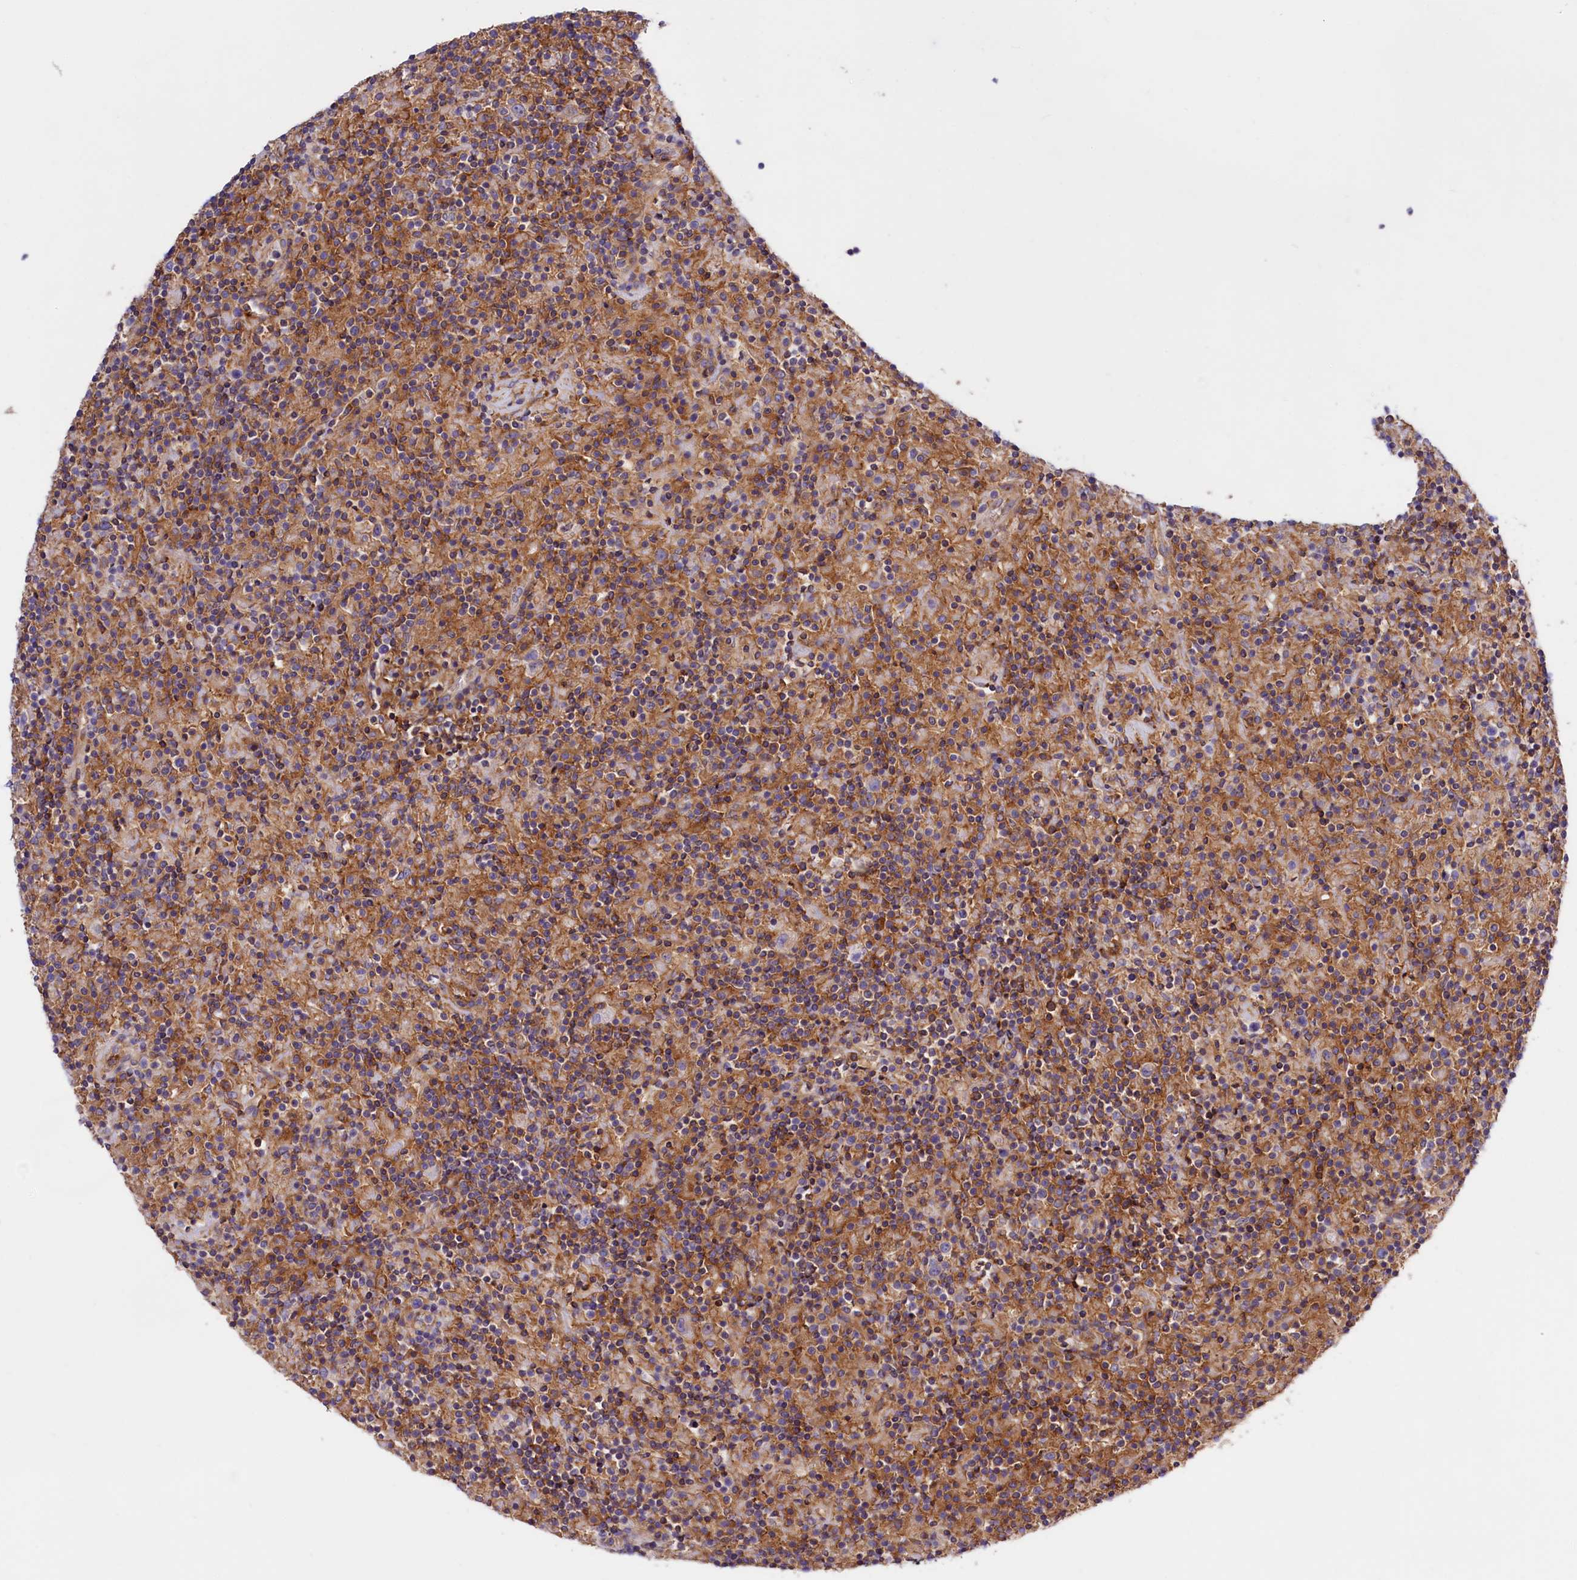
{"staining": {"intensity": "negative", "quantity": "none", "location": "none"}, "tissue": "lymphoma", "cell_type": "Tumor cells", "image_type": "cancer", "snomed": [{"axis": "morphology", "description": "Hodgkin's disease, NOS"}, {"axis": "topography", "description": "Lymph node"}], "caption": "Tumor cells are negative for brown protein staining in lymphoma. (DAB IHC, high magnification).", "gene": "ANO6", "patient": {"sex": "male", "age": 70}}